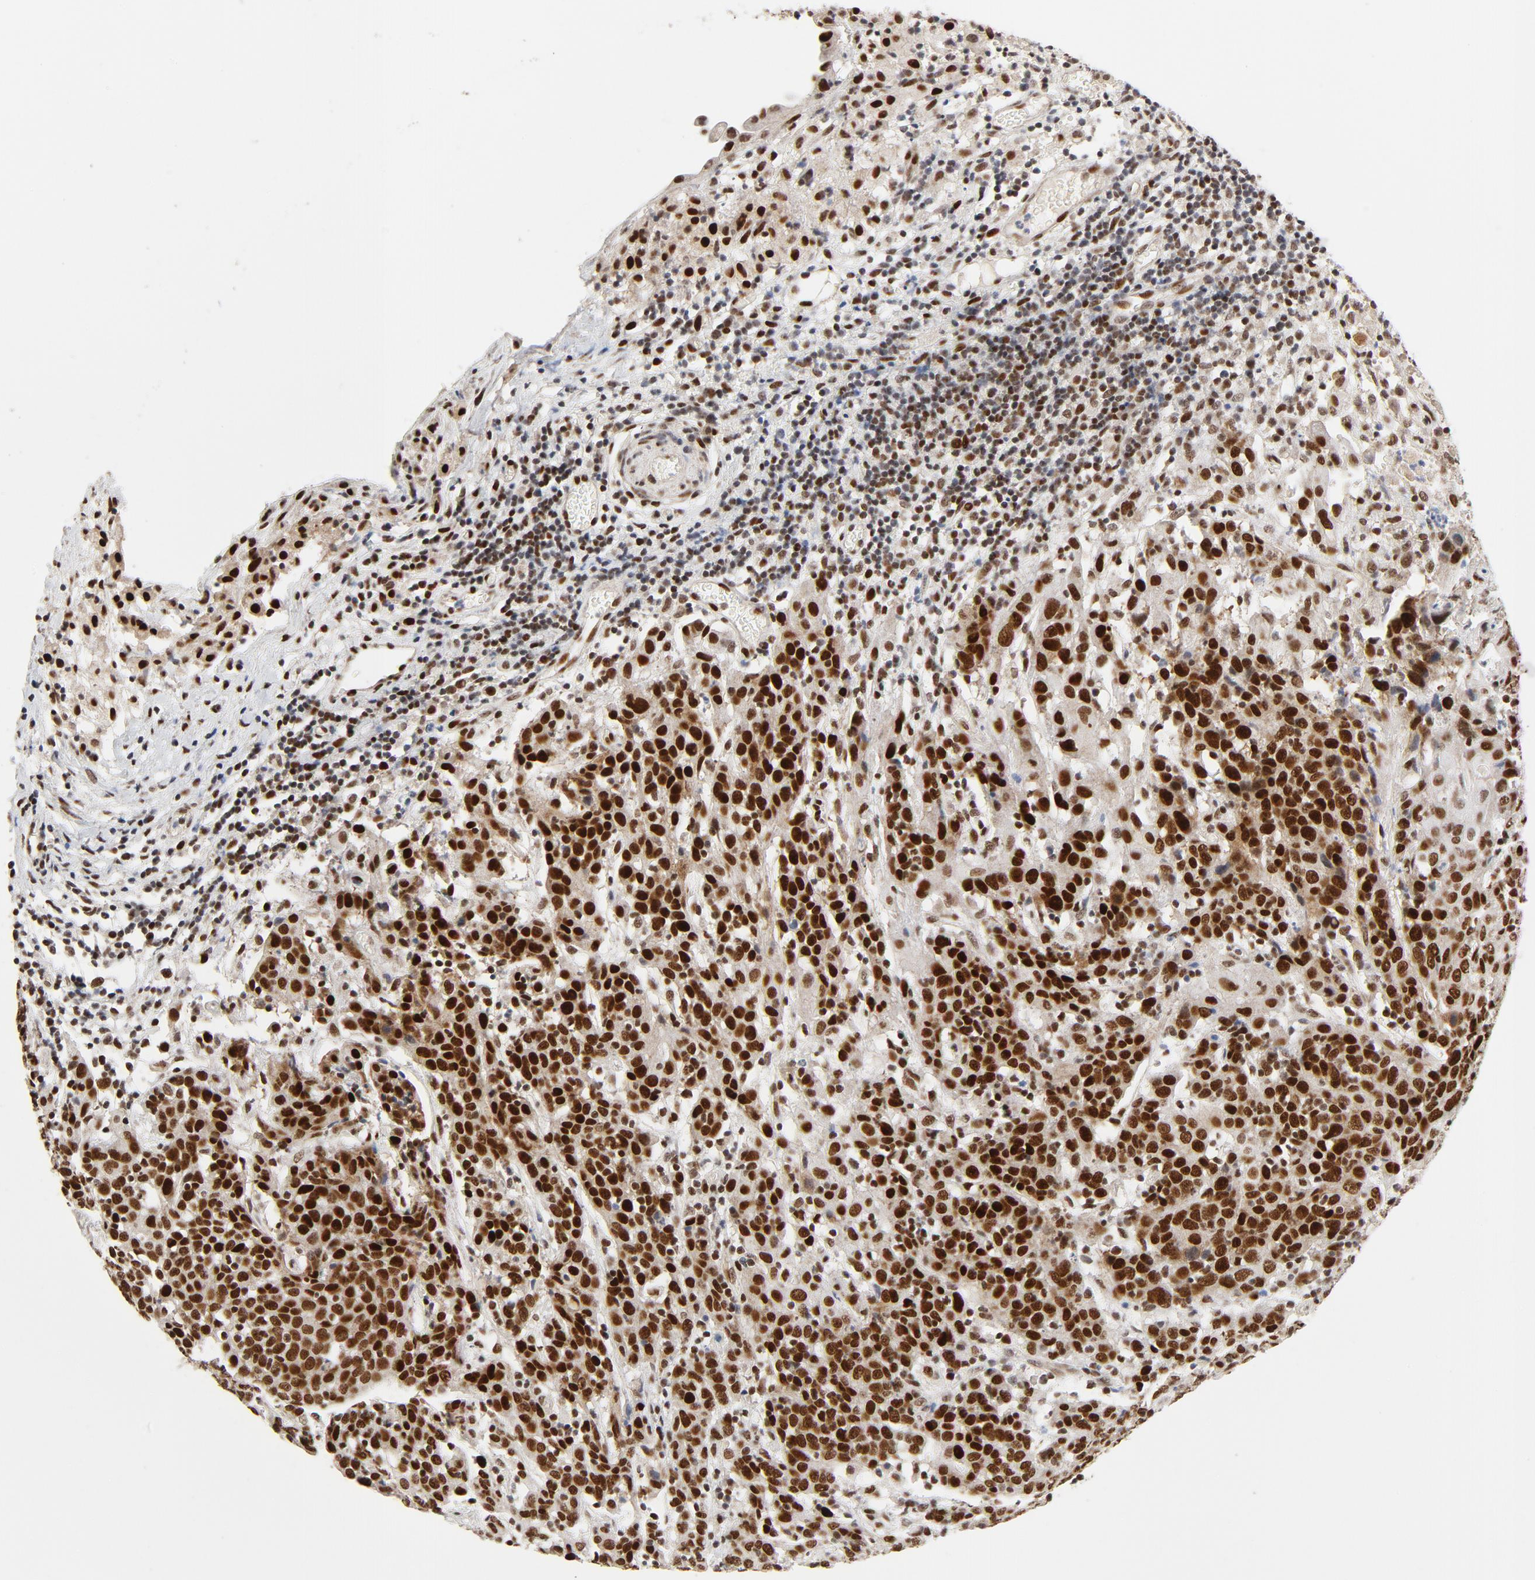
{"staining": {"intensity": "strong", "quantity": ">75%", "location": "nuclear"}, "tissue": "cervical cancer", "cell_type": "Tumor cells", "image_type": "cancer", "snomed": [{"axis": "morphology", "description": "Normal tissue, NOS"}, {"axis": "morphology", "description": "Squamous cell carcinoma, NOS"}, {"axis": "topography", "description": "Cervix"}], "caption": "Immunohistochemistry (IHC) photomicrograph of human squamous cell carcinoma (cervical) stained for a protein (brown), which shows high levels of strong nuclear positivity in approximately >75% of tumor cells.", "gene": "GTF2I", "patient": {"sex": "female", "age": 67}}